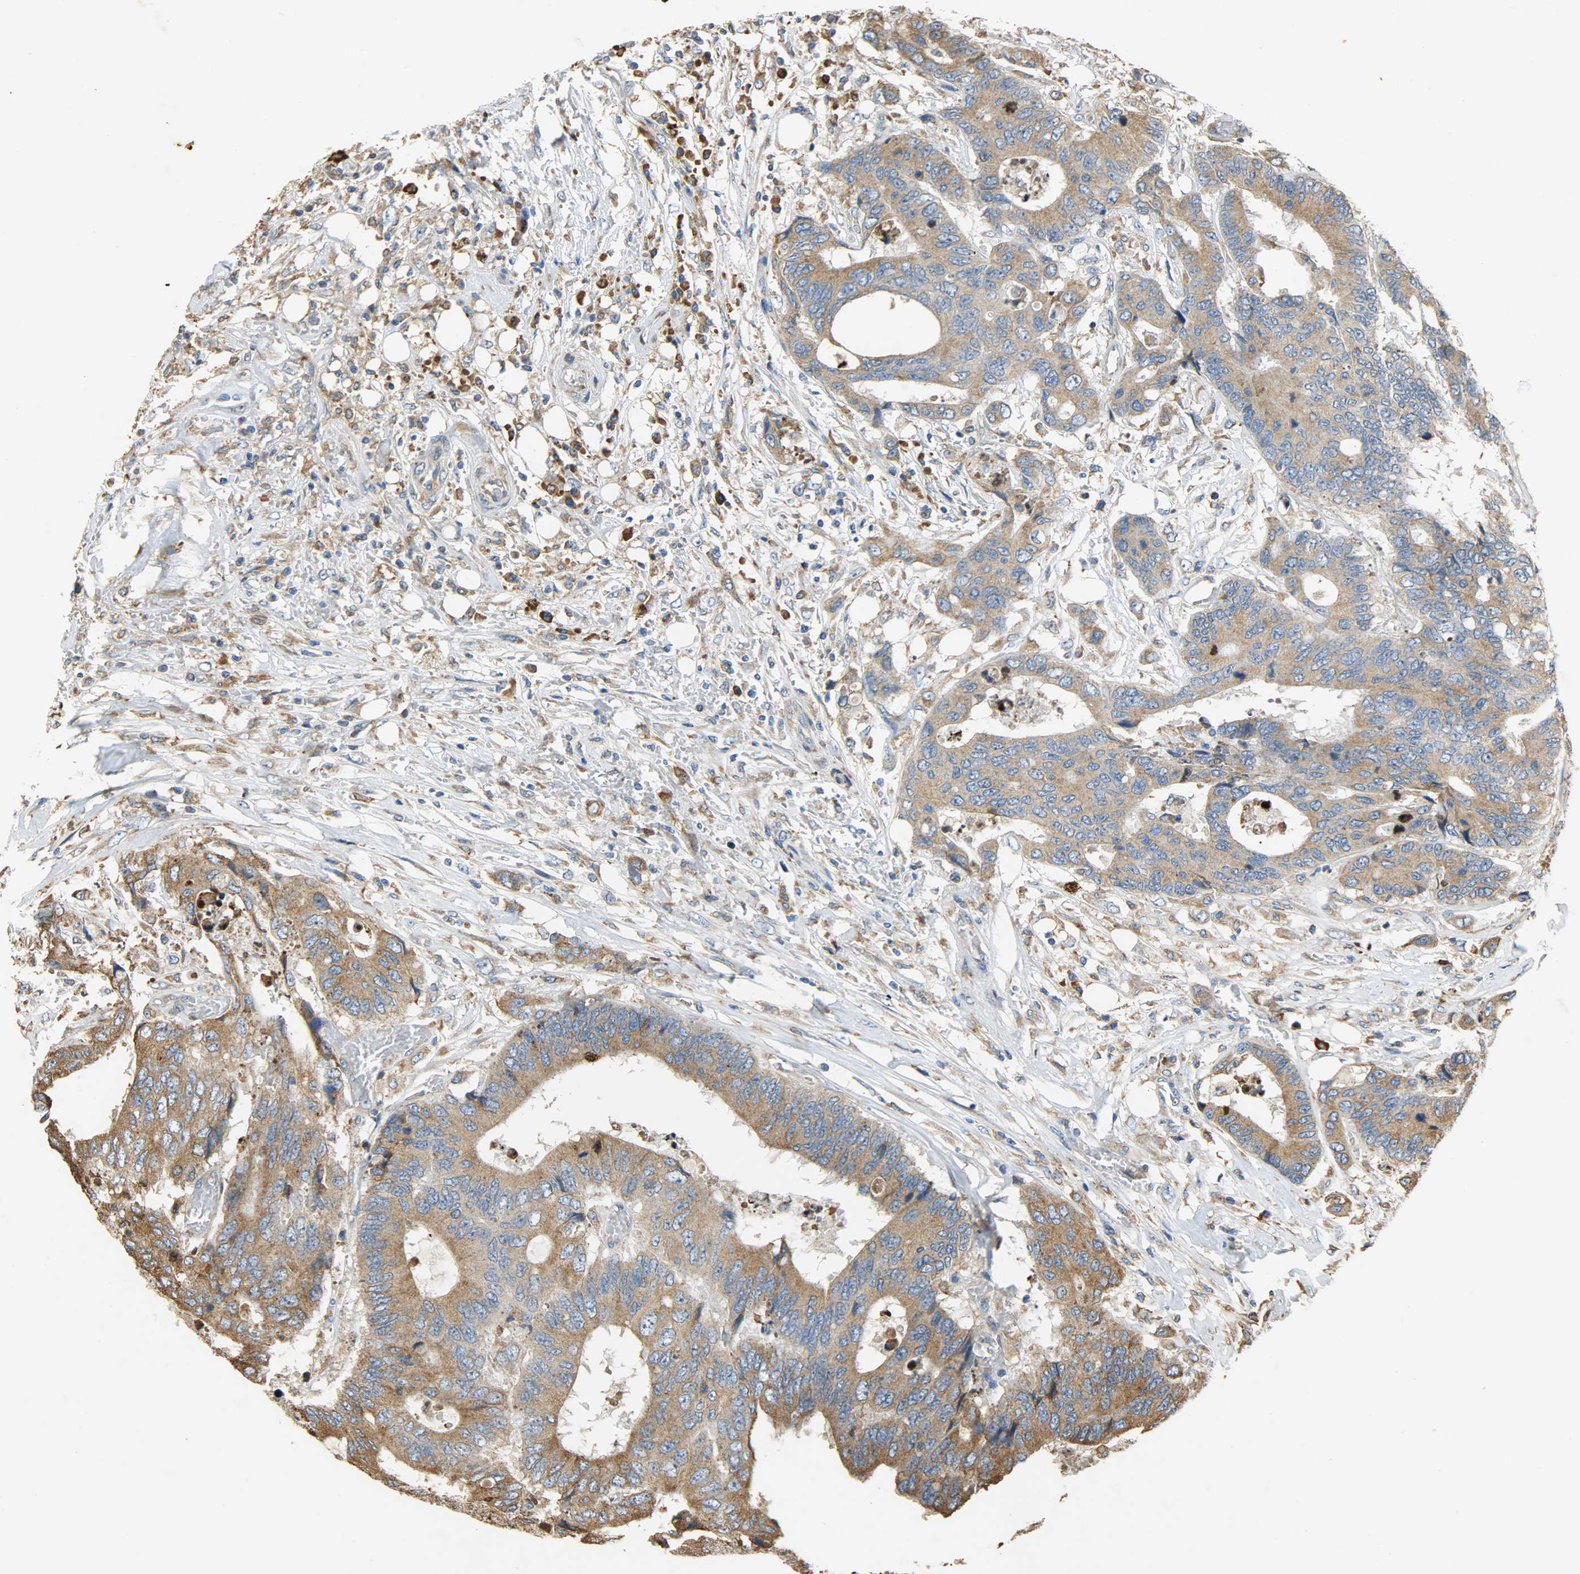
{"staining": {"intensity": "moderate", "quantity": ">75%", "location": "cytoplasmic/membranous"}, "tissue": "colorectal cancer", "cell_type": "Tumor cells", "image_type": "cancer", "snomed": [{"axis": "morphology", "description": "Adenocarcinoma, NOS"}, {"axis": "topography", "description": "Rectum"}], "caption": "Colorectal cancer stained with a brown dye exhibits moderate cytoplasmic/membranous positive staining in about >75% of tumor cells.", "gene": "HSPA5", "patient": {"sex": "male", "age": 55}}